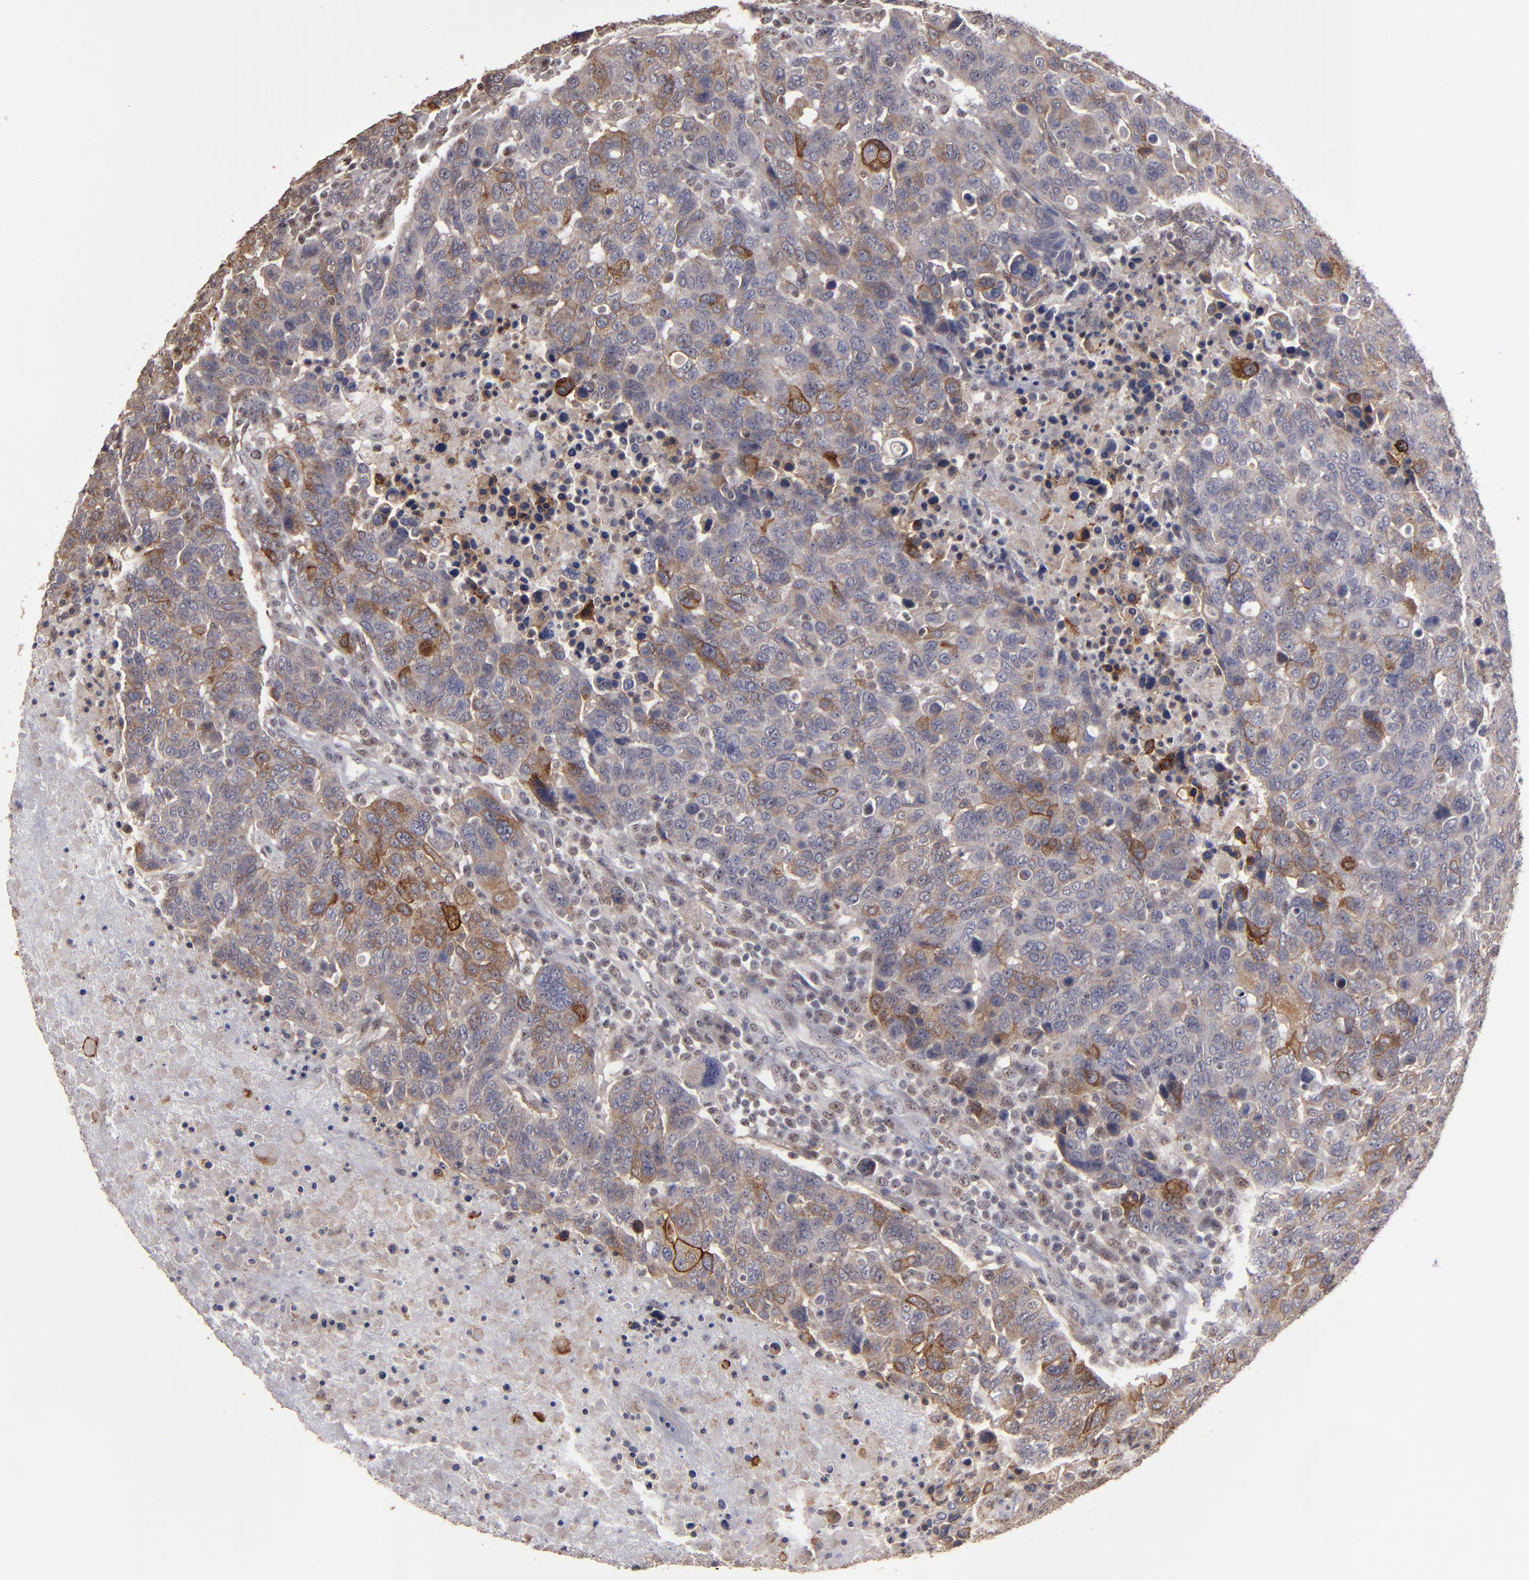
{"staining": {"intensity": "strong", "quantity": "25%-75%", "location": "cytoplasmic/membranous"}, "tissue": "breast cancer", "cell_type": "Tumor cells", "image_type": "cancer", "snomed": [{"axis": "morphology", "description": "Duct carcinoma"}, {"axis": "topography", "description": "Breast"}], "caption": "Immunohistochemical staining of breast intraductal carcinoma shows high levels of strong cytoplasmic/membranous protein staining in approximately 25%-75% of tumor cells.", "gene": "CD55", "patient": {"sex": "female", "age": 37}}